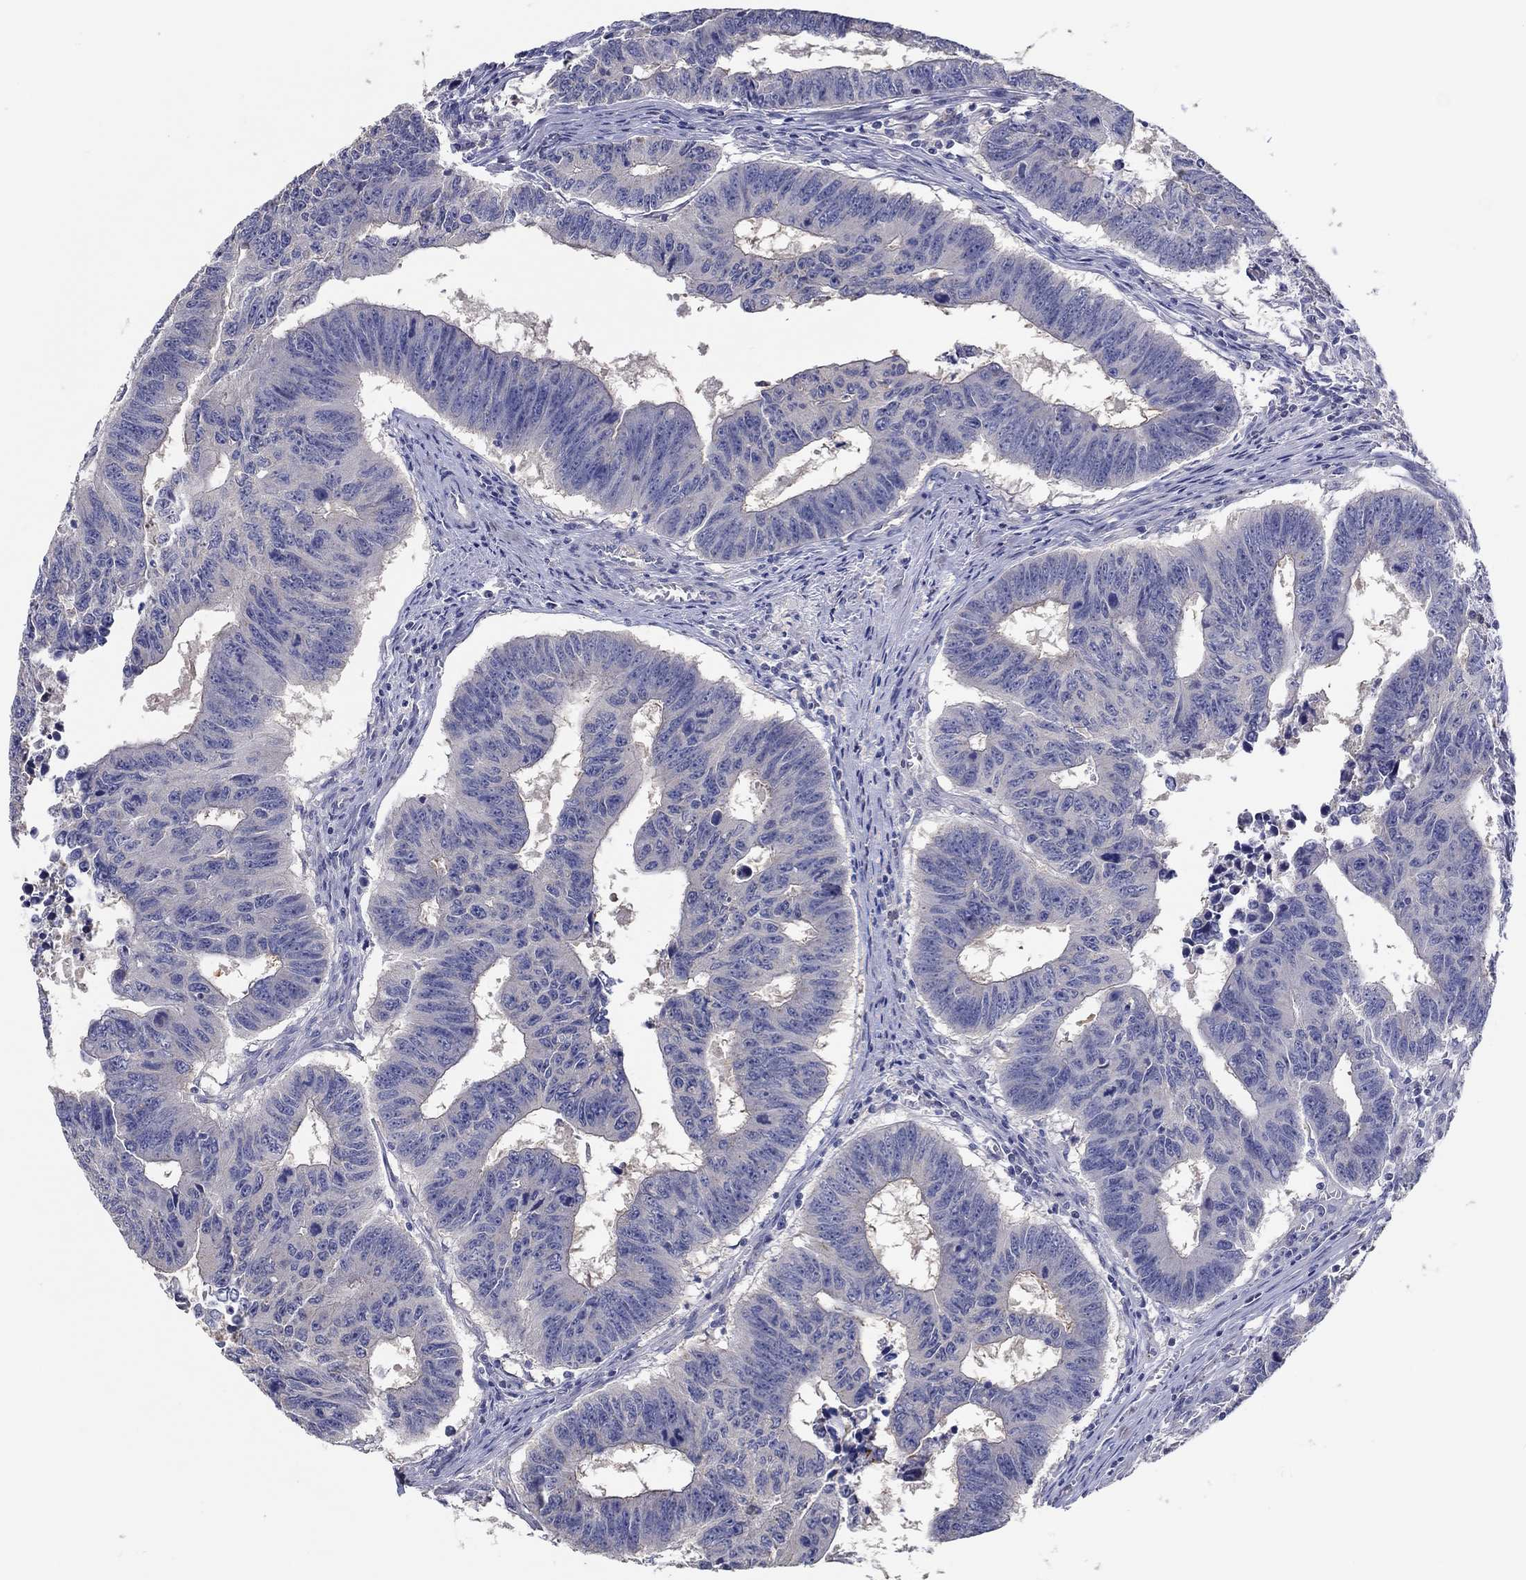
{"staining": {"intensity": "negative", "quantity": "none", "location": "none"}, "tissue": "colorectal cancer", "cell_type": "Tumor cells", "image_type": "cancer", "snomed": [{"axis": "morphology", "description": "Adenocarcinoma, NOS"}, {"axis": "topography", "description": "Appendix"}, {"axis": "topography", "description": "Colon"}, {"axis": "topography", "description": "Cecum"}, {"axis": "topography", "description": "Colon asc"}], "caption": "A high-resolution photomicrograph shows IHC staining of colorectal cancer, which displays no significant positivity in tumor cells. Brightfield microscopy of IHC stained with DAB (brown) and hematoxylin (blue), captured at high magnification.", "gene": "DOCK3", "patient": {"sex": "female", "age": 85}}